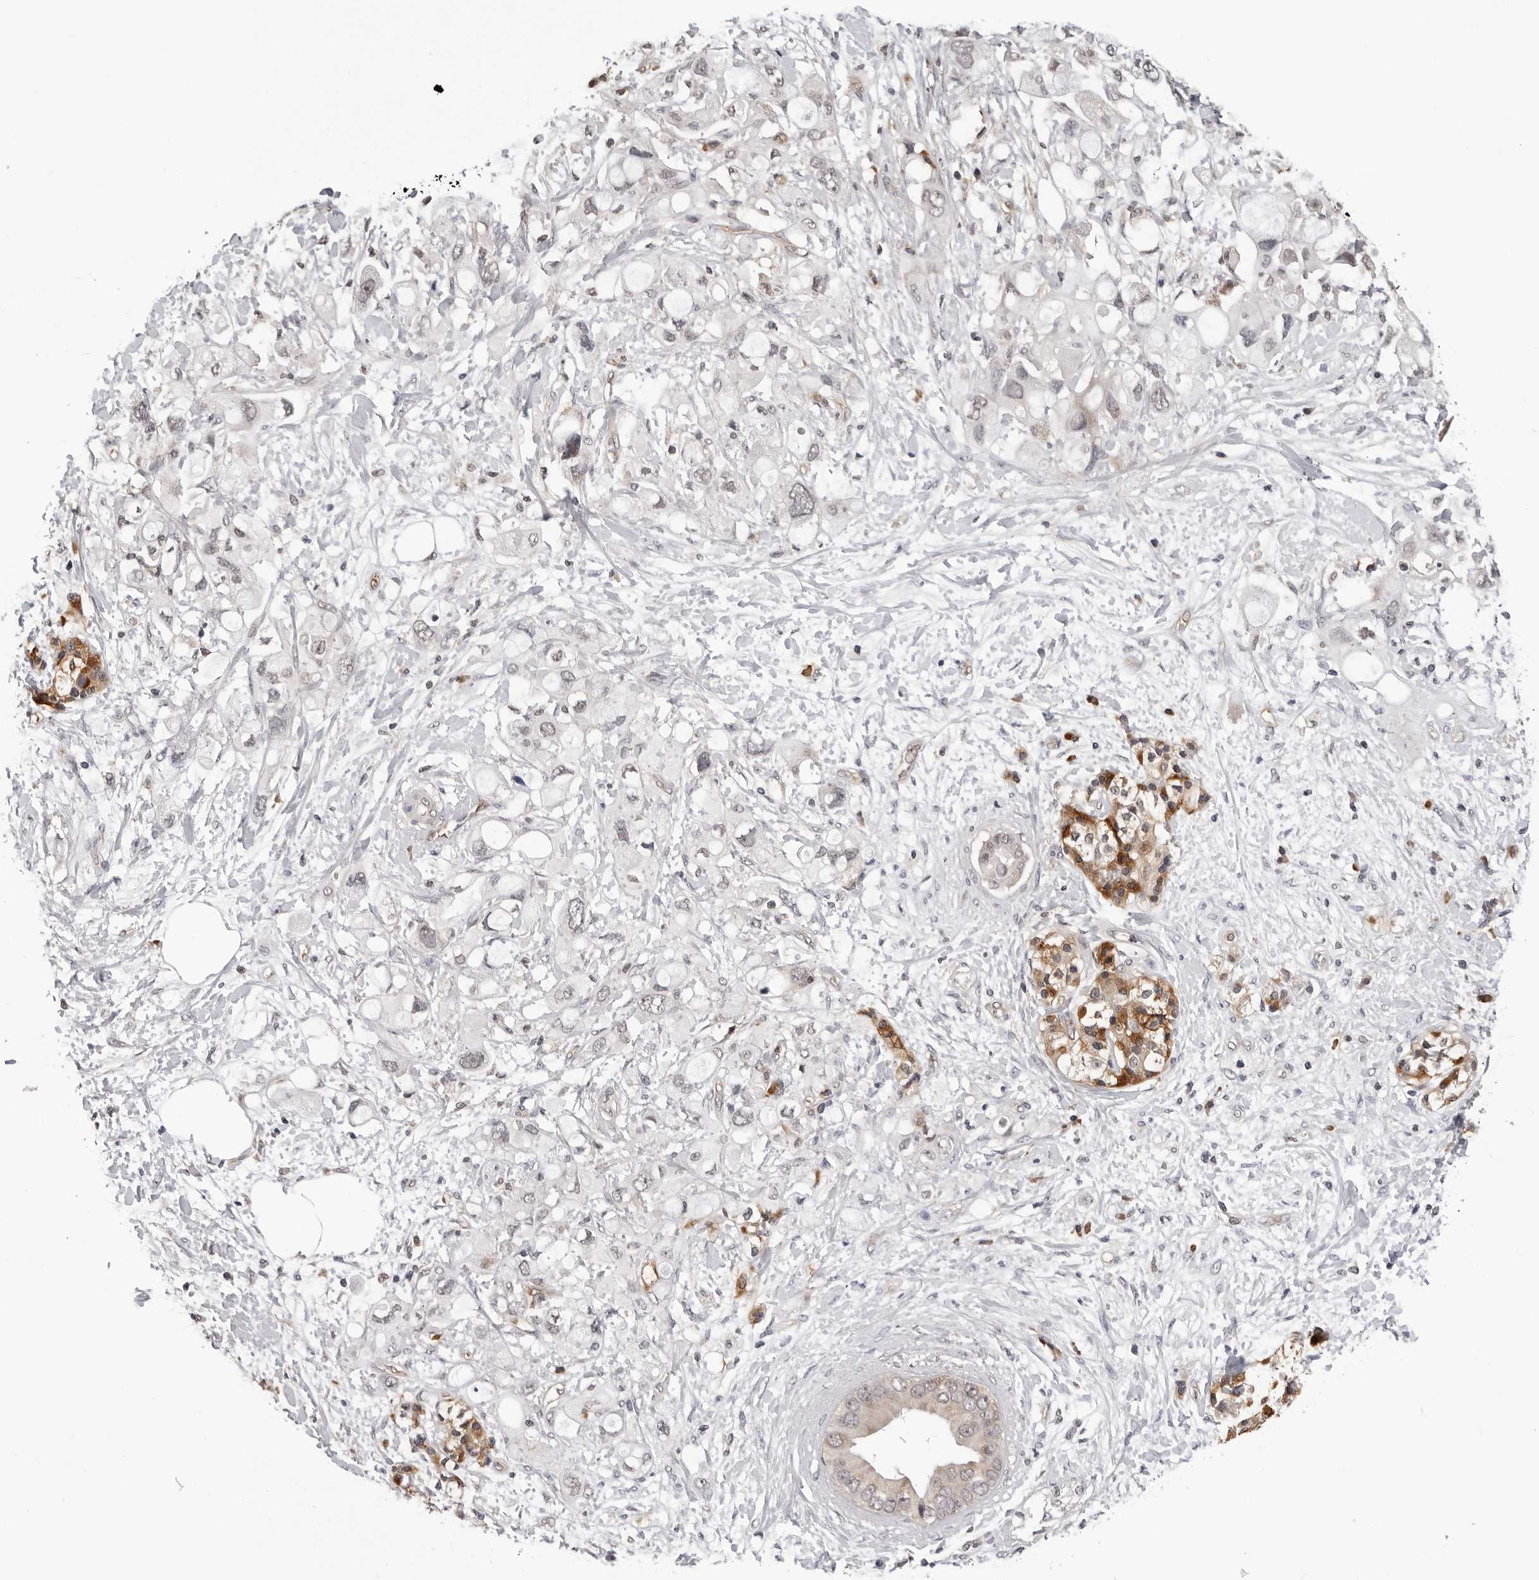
{"staining": {"intensity": "negative", "quantity": "none", "location": "none"}, "tissue": "pancreatic cancer", "cell_type": "Tumor cells", "image_type": "cancer", "snomed": [{"axis": "morphology", "description": "Adenocarcinoma, NOS"}, {"axis": "topography", "description": "Pancreas"}], "caption": "Tumor cells show no significant protein positivity in pancreatic adenocarcinoma. (IHC, brightfield microscopy, high magnification).", "gene": "TRMT13", "patient": {"sex": "female", "age": 56}}